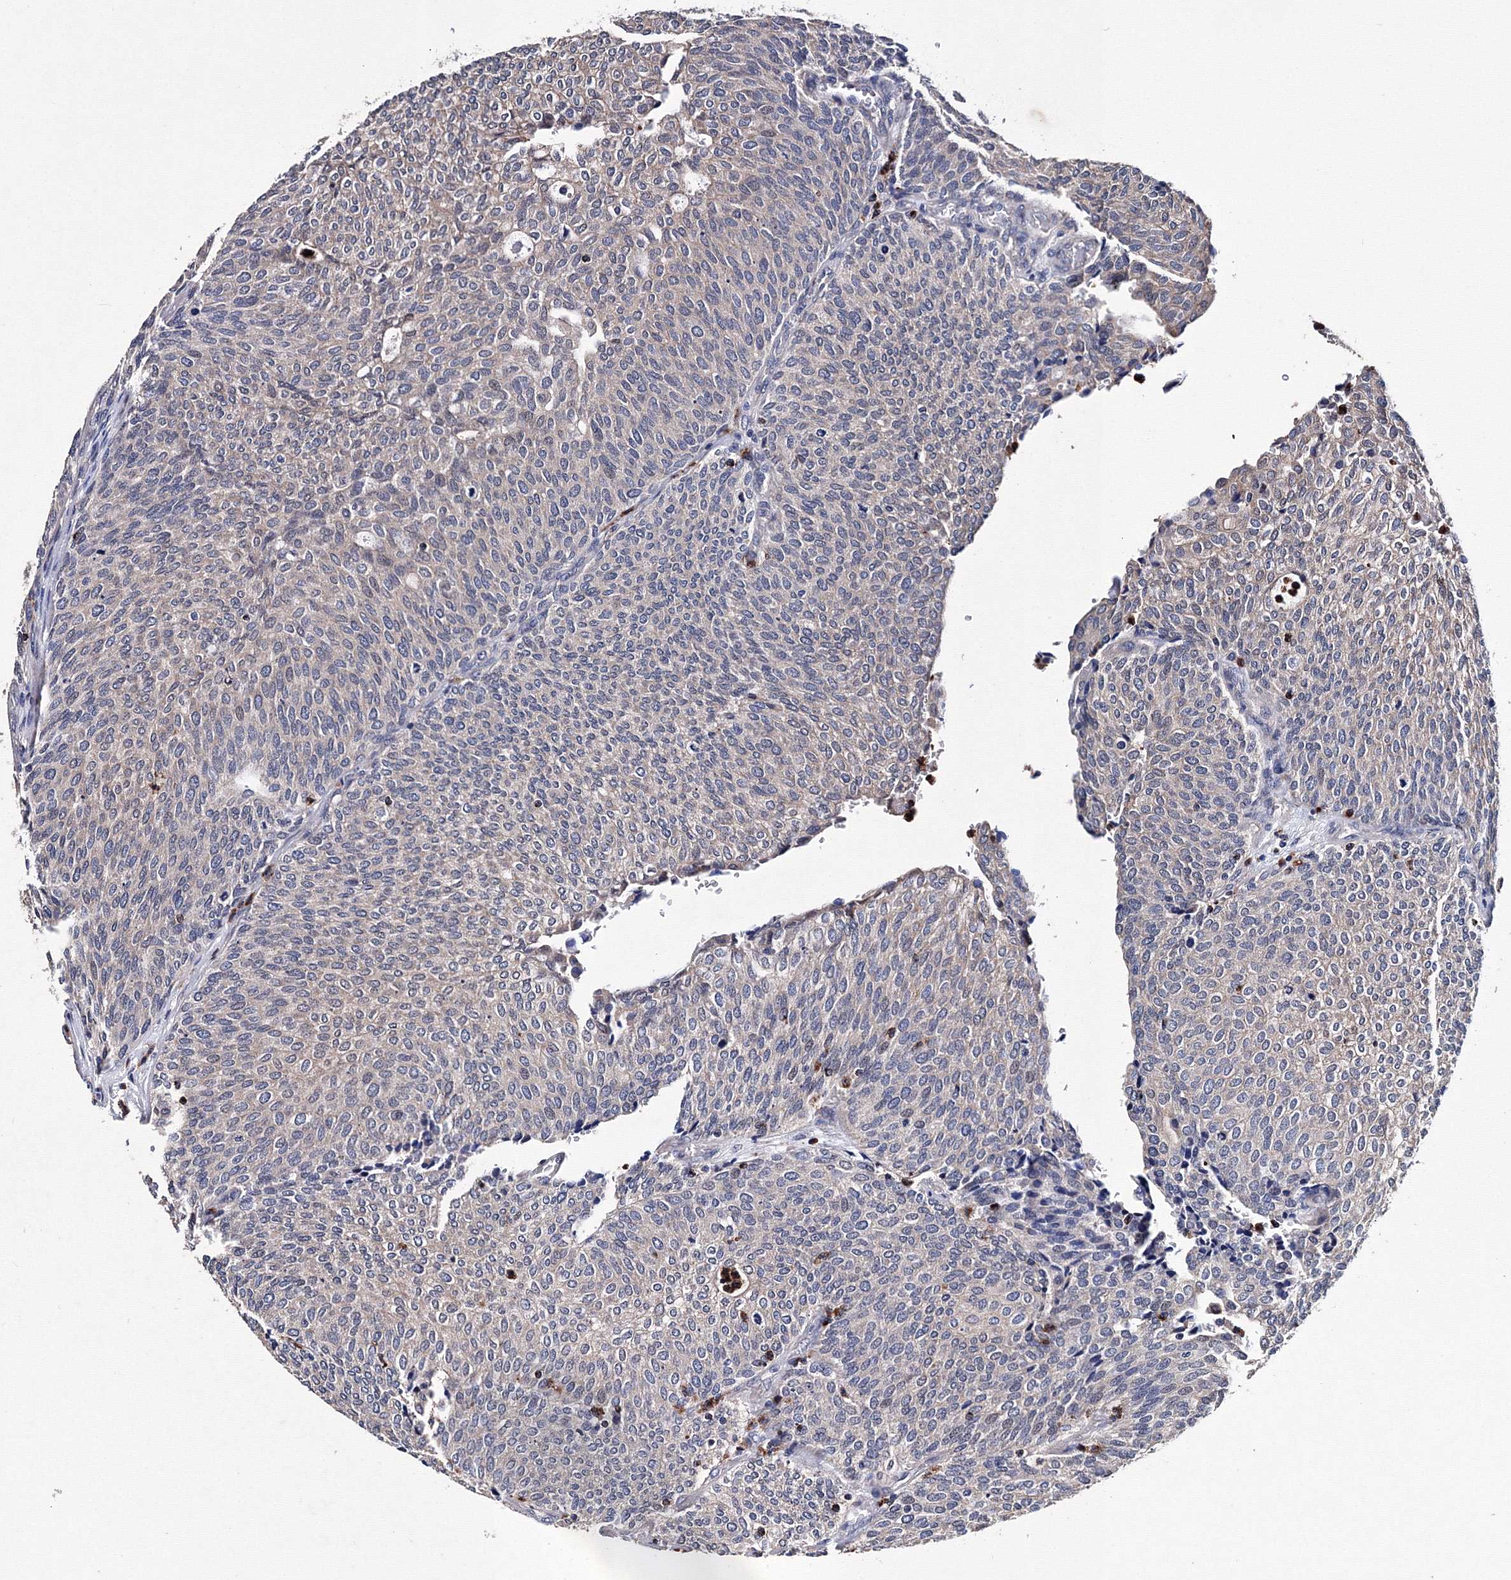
{"staining": {"intensity": "weak", "quantity": "<25%", "location": "cytoplasmic/membranous"}, "tissue": "urothelial cancer", "cell_type": "Tumor cells", "image_type": "cancer", "snomed": [{"axis": "morphology", "description": "Urothelial carcinoma, Low grade"}, {"axis": "topography", "description": "Urinary bladder"}], "caption": "Immunohistochemical staining of low-grade urothelial carcinoma reveals no significant staining in tumor cells.", "gene": "PHYKPL", "patient": {"sex": "female", "age": 79}}